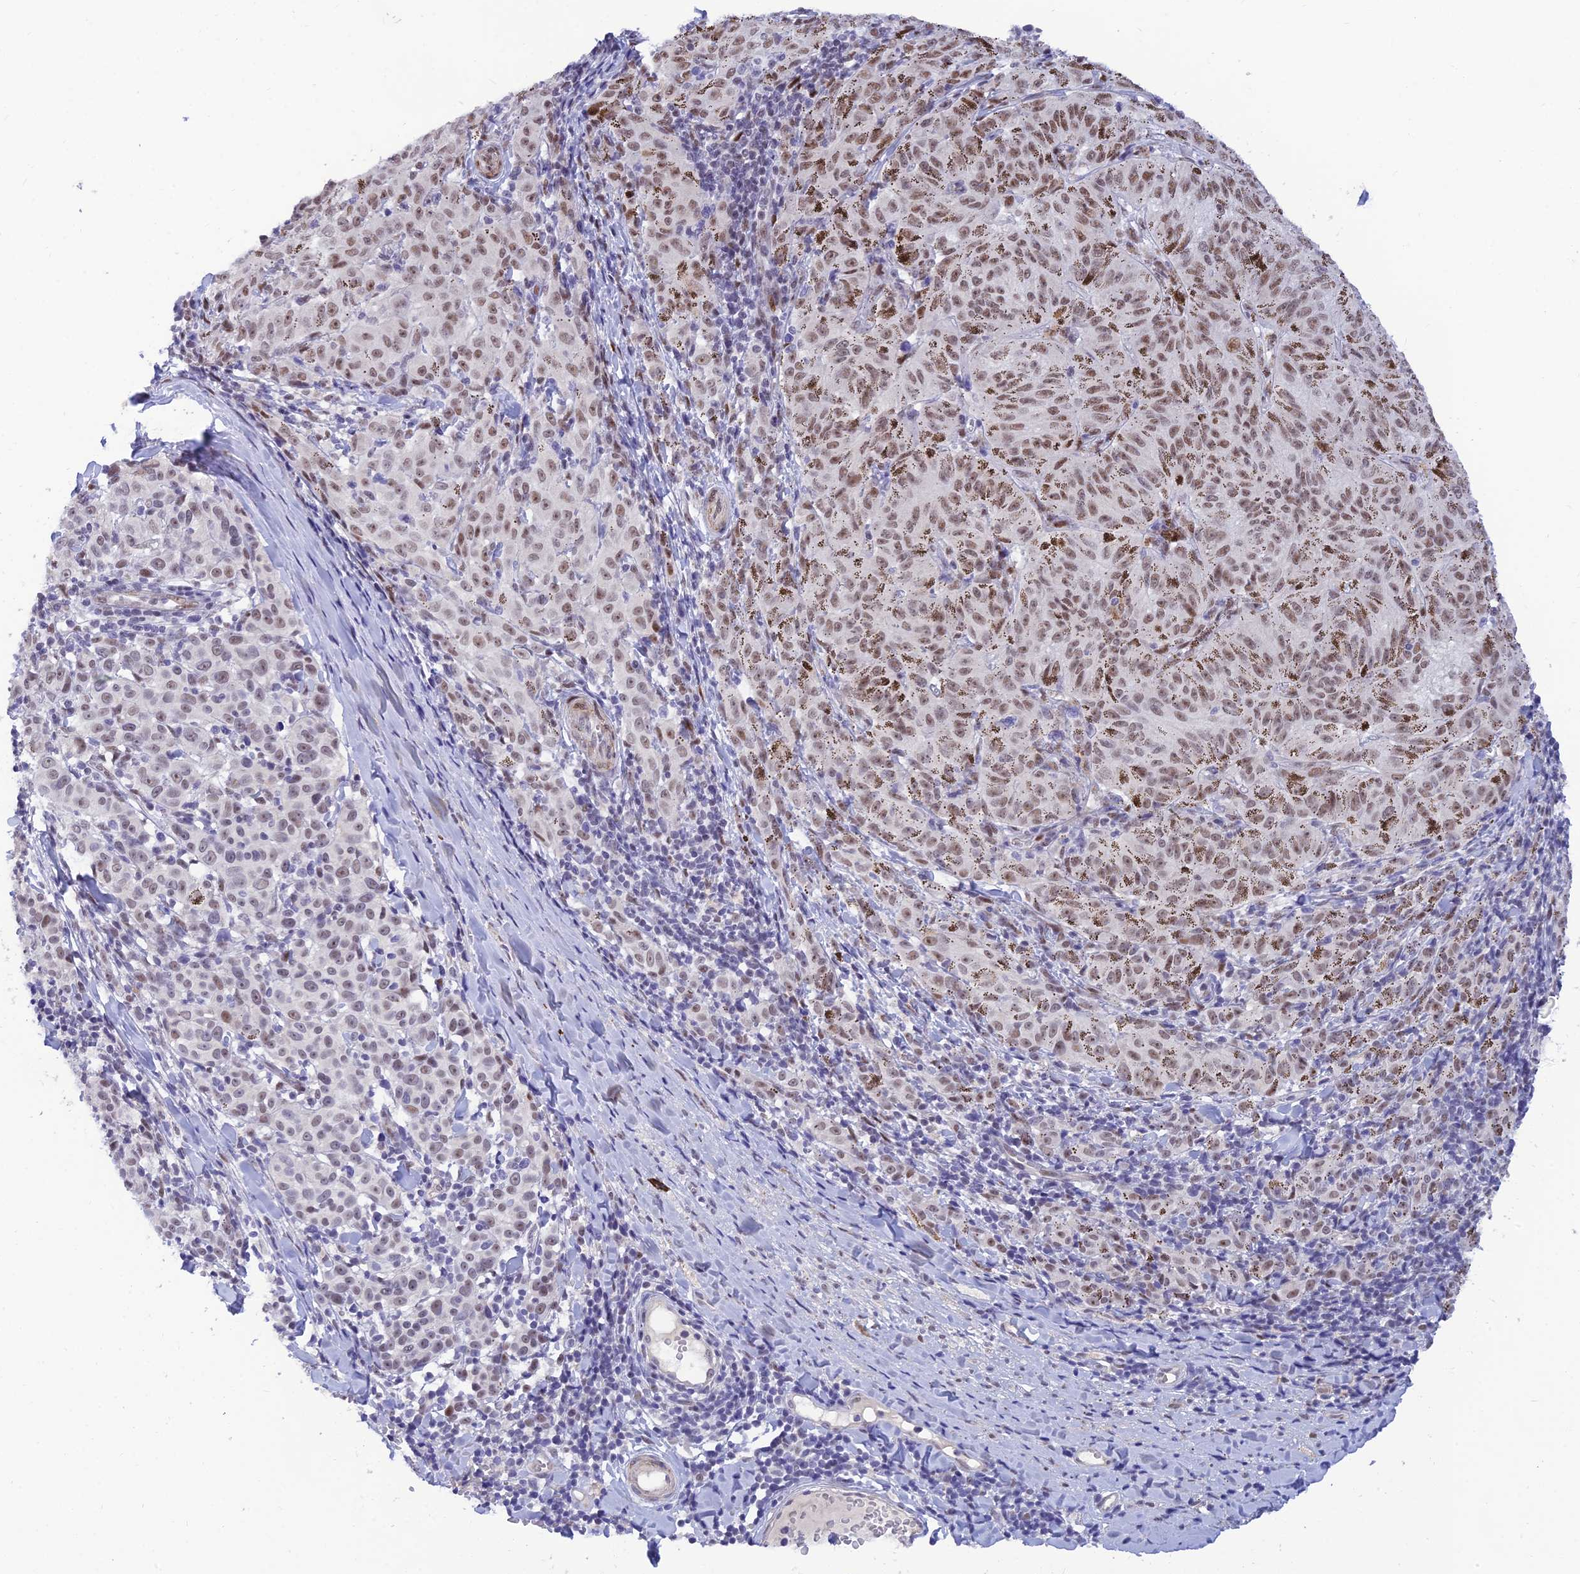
{"staining": {"intensity": "moderate", "quantity": "25%-75%", "location": "nuclear"}, "tissue": "melanoma", "cell_type": "Tumor cells", "image_type": "cancer", "snomed": [{"axis": "morphology", "description": "Malignant melanoma, NOS"}, {"axis": "topography", "description": "Skin"}], "caption": "Immunohistochemical staining of human melanoma displays medium levels of moderate nuclear protein staining in approximately 25%-75% of tumor cells.", "gene": "CLK4", "patient": {"sex": "female", "age": 72}}